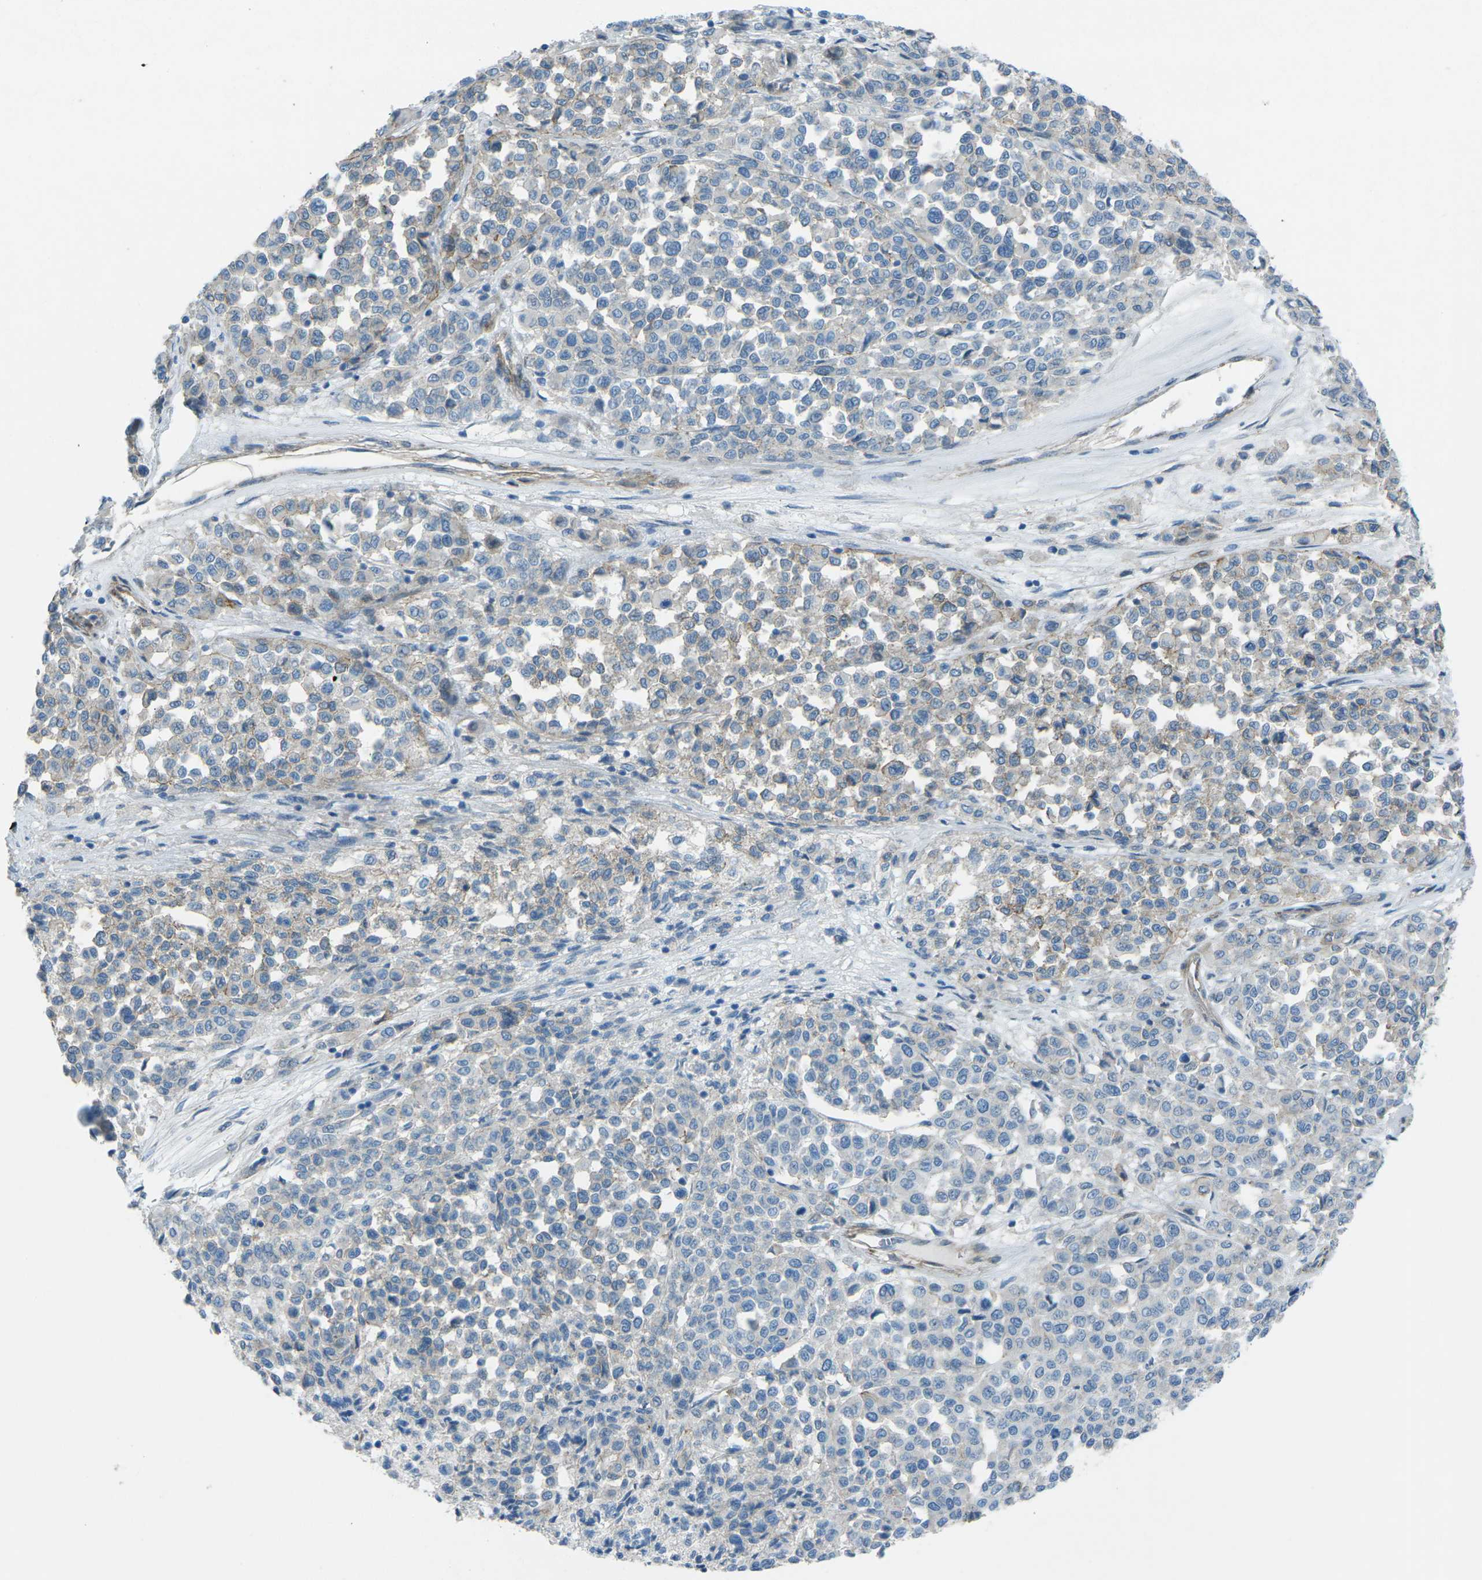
{"staining": {"intensity": "negative", "quantity": "none", "location": "none"}, "tissue": "melanoma", "cell_type": "Tumor cells", "image_type": "cancer", "snomed": [{"axis": "morphology", "description": "Malignant melanoma, Metastatic site"}, {"axis": "topography", "description": "Pancreas"}], "caption": "An immunohistochemistry (IHC) micrograph of melanoma is shown. There is no staining in tumor cells of melanoma.", "gene": "UTRN", "patient": {"sex": "female", "age": 30}}